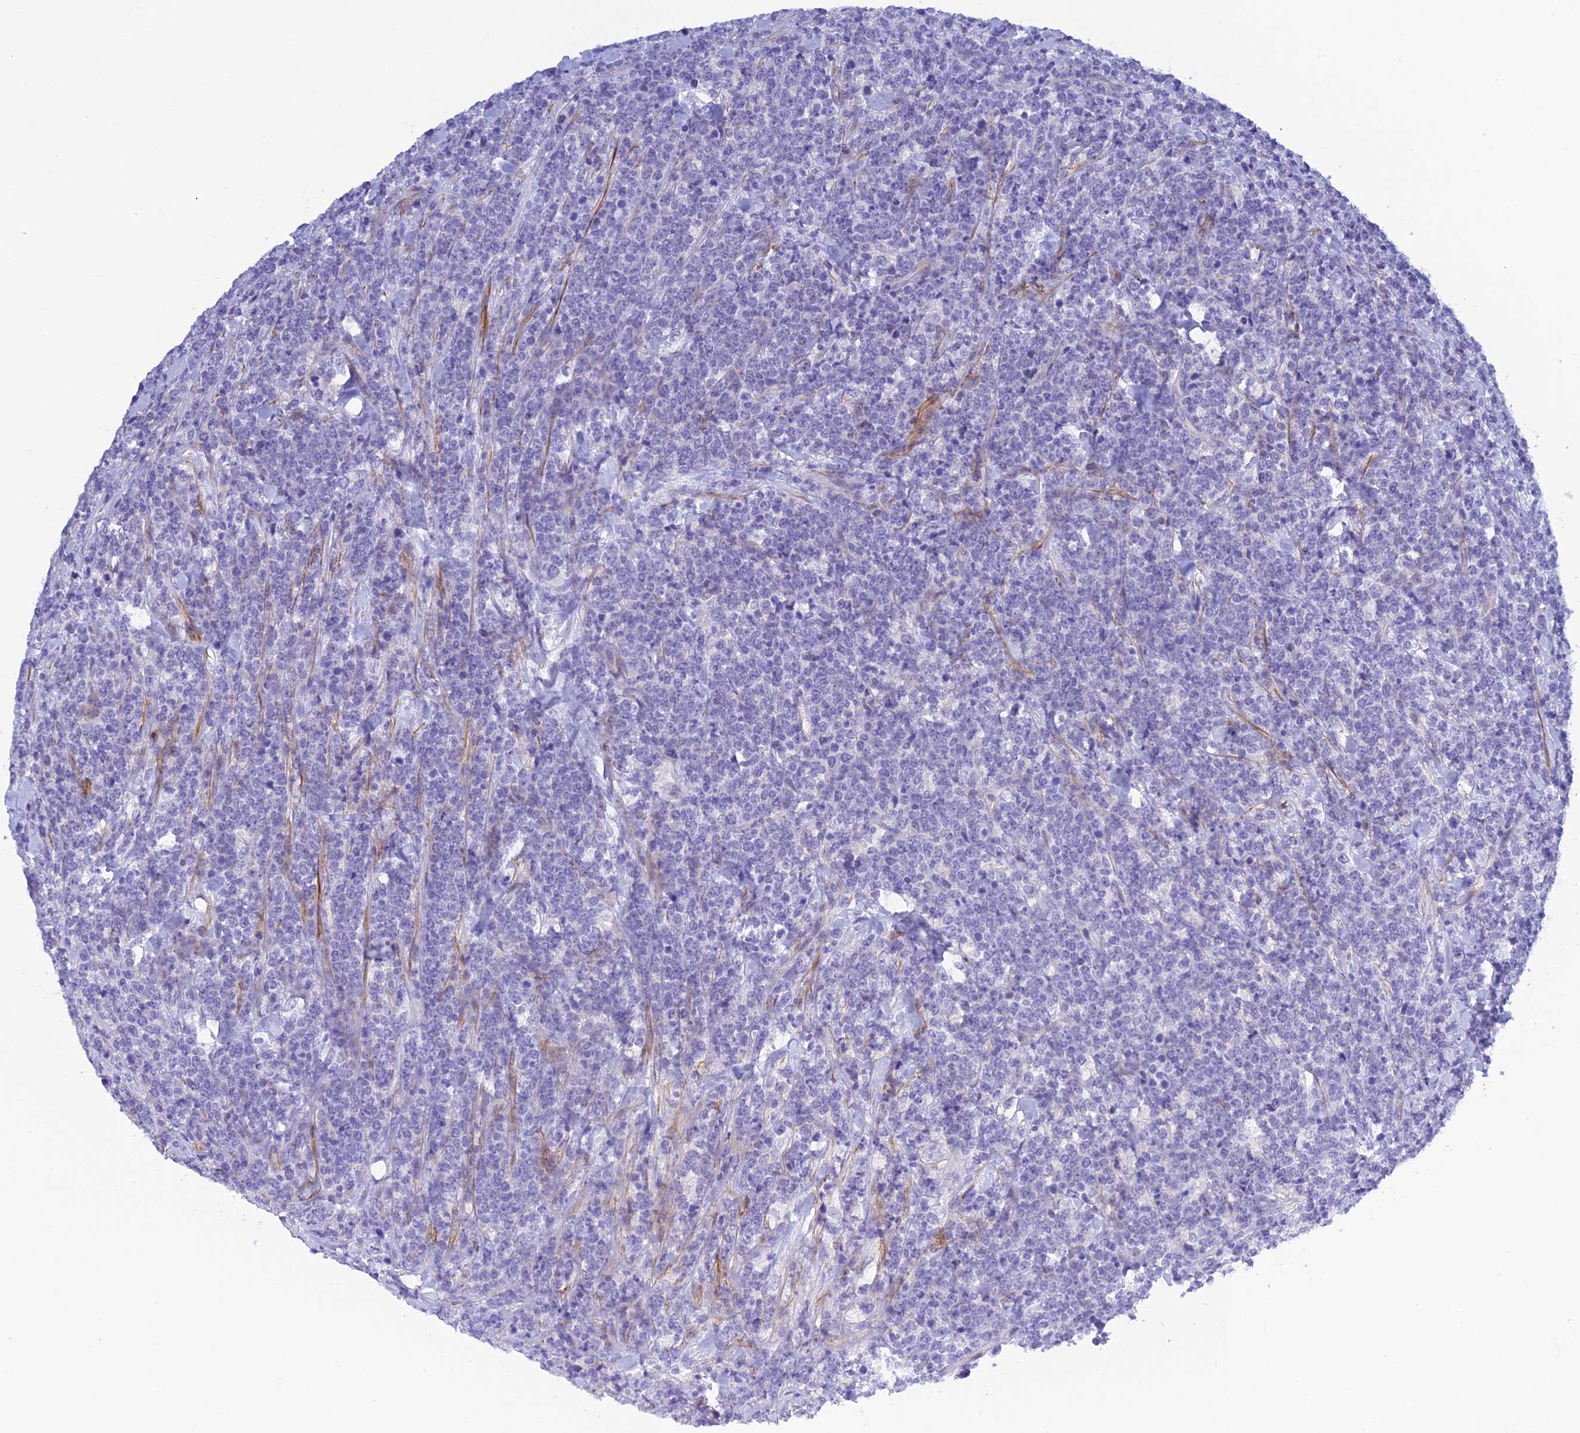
{"staining": {"intensity": "negative", "quantity": "none", "location": "none"}, "tissue": "lymphoma", "cell_type": "Tumor cells", "image_type": "cancer", "snomed": [{"axis": "morphology", "description": "Malignant lymphoma, non-Hodgkin's type, High grade"}, {"axis": "topography", "description": "Small intestine"}], "caption": "Lymphoma was stained to show a protein in brown. There is no significant expression in tumor cells.", "gene": "ZDHHC16", "patient": {"sex": "male", "age": 8}}